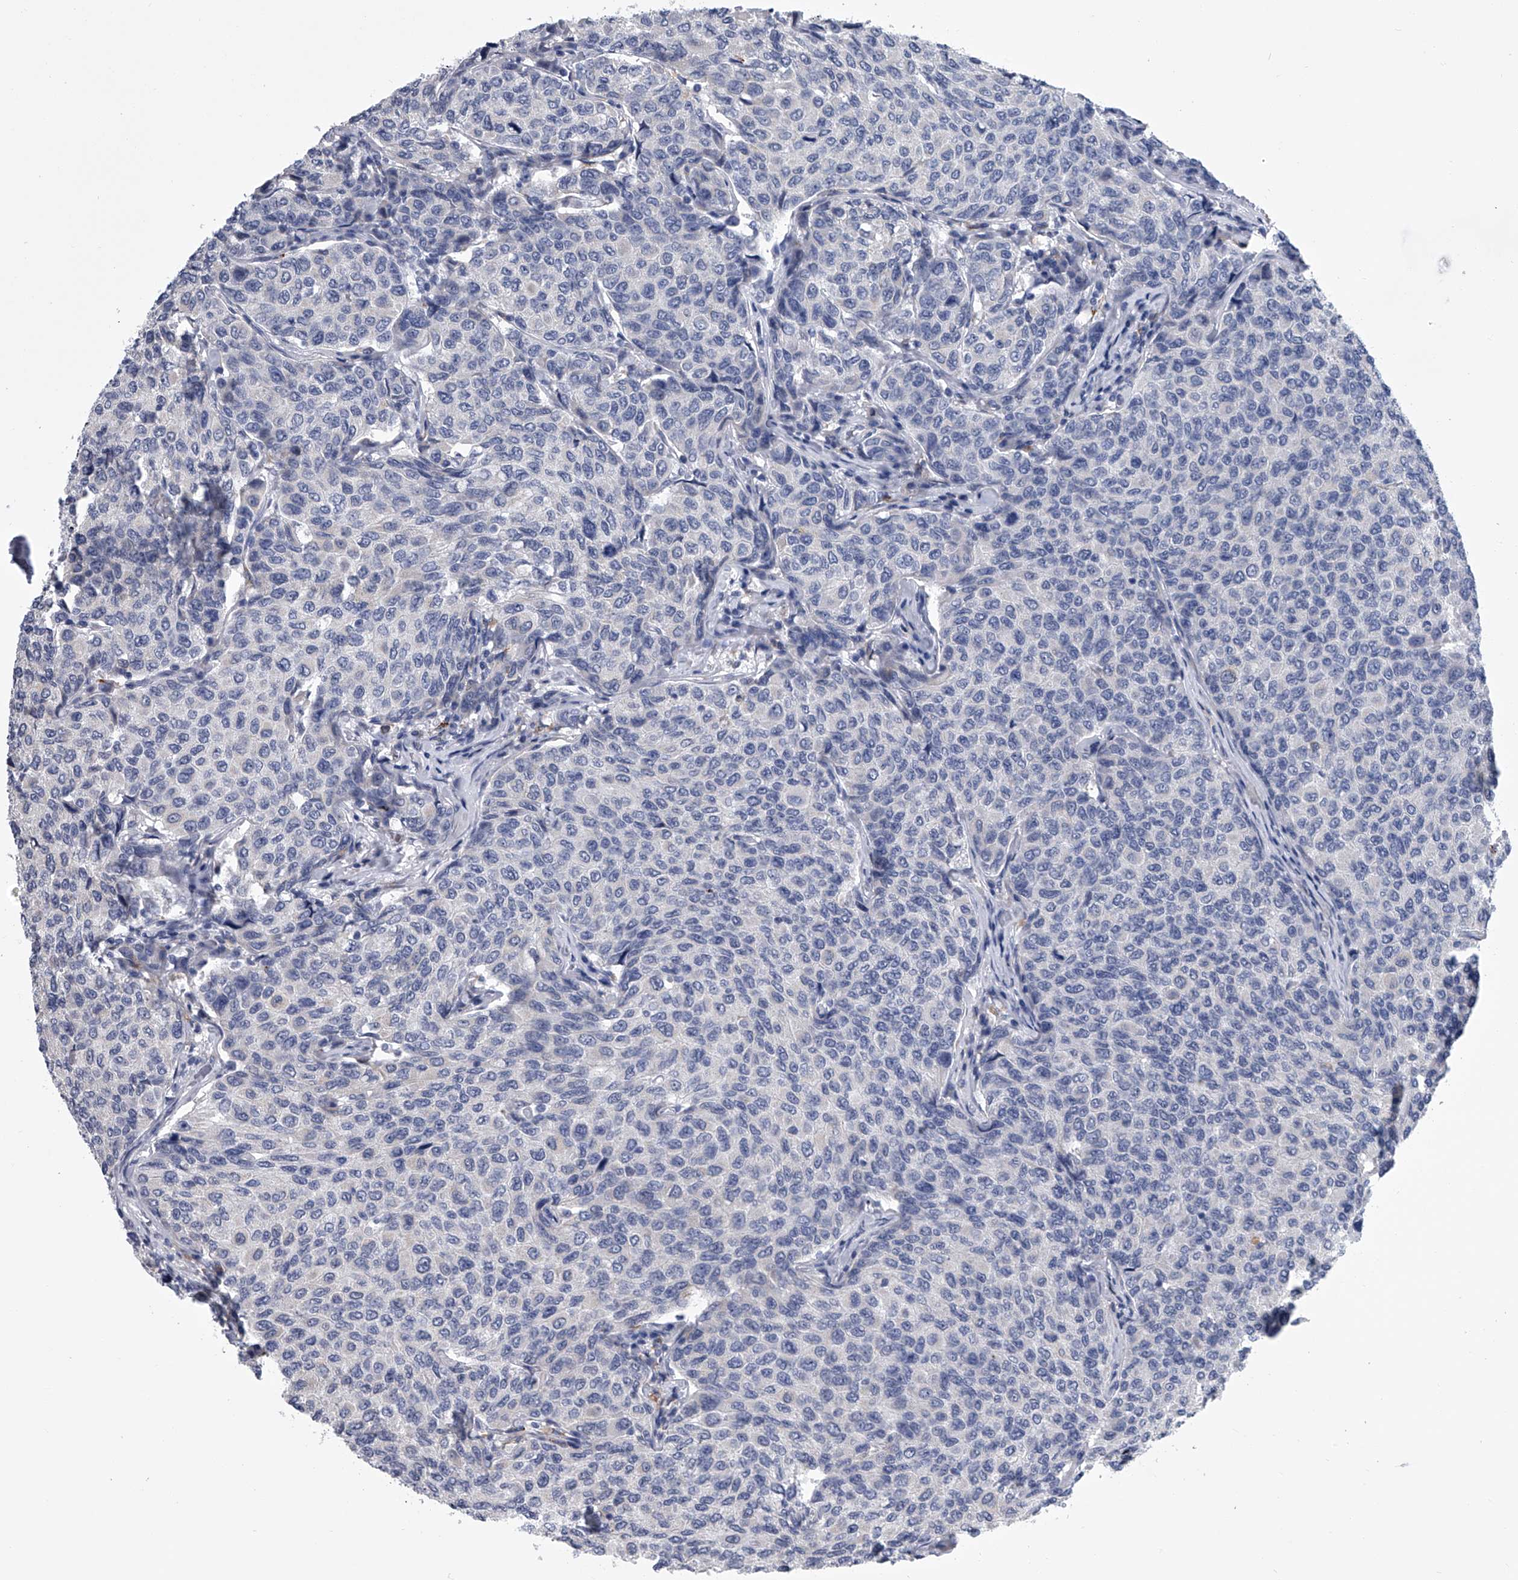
{"staining": {"intensity": "negative", "quantity": "none", "location": "none"}, "tissue": "breast cancer", "cell_type": "Tumor cells", "image_type": "cancer", "snomed": [{"axis": "morphology", "description": "Duct carcinoma"}, {"axis": "topography", "description": "Breast"}], "caption": "Immunohistochemical staining of human breast cancer (infiltrating ductal carcinoma) displays no significant positivity in tumor cells.", "gene": "TRIM8", "patient": {"sex": "female", "age": 55}}